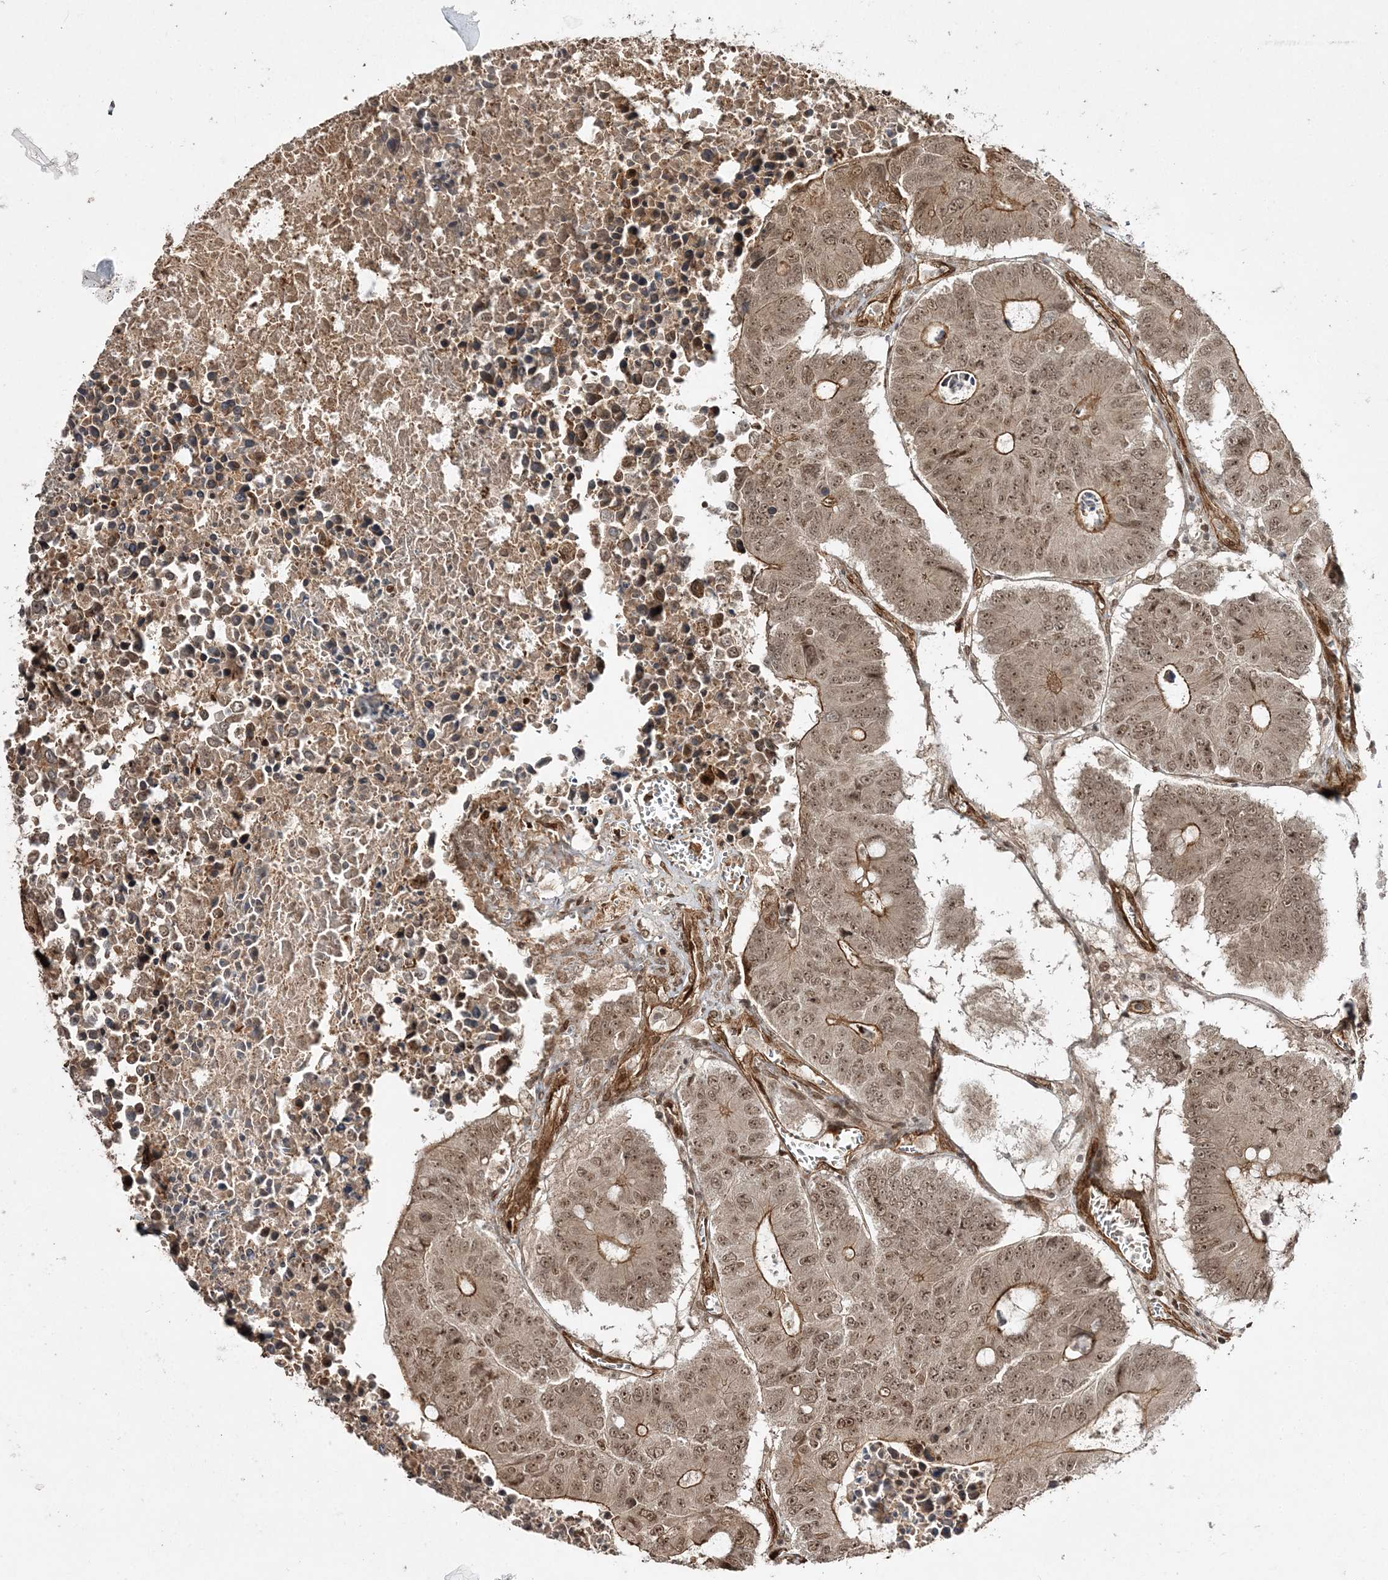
{"staining": {"intensity": "moderate", "quantity": ">75%", "location": "cytoplasmic/membranous,nuclear"}, "tissue": "colorectal cancer", "cell_type": "Tumor cells", "image_type": "cancer", "snomed": [{"axis": "morphology", "description": "Adenocarcinoma, NOS"}, {"axis": "topography", "description": "Colon"}], "caption": "Moderate cytoplasmic/membranous and nuclear protein staining is appreciated in about >75% of tumor cells in colorectal cancer (adenocarcinoma). The staining is performed using DAB brown chromogen to label protein expression. The nuclei are counter-stained blue using hematoxylin.", "gene": "ETAA1", "patient": {"sex": "male", "age": 87}}